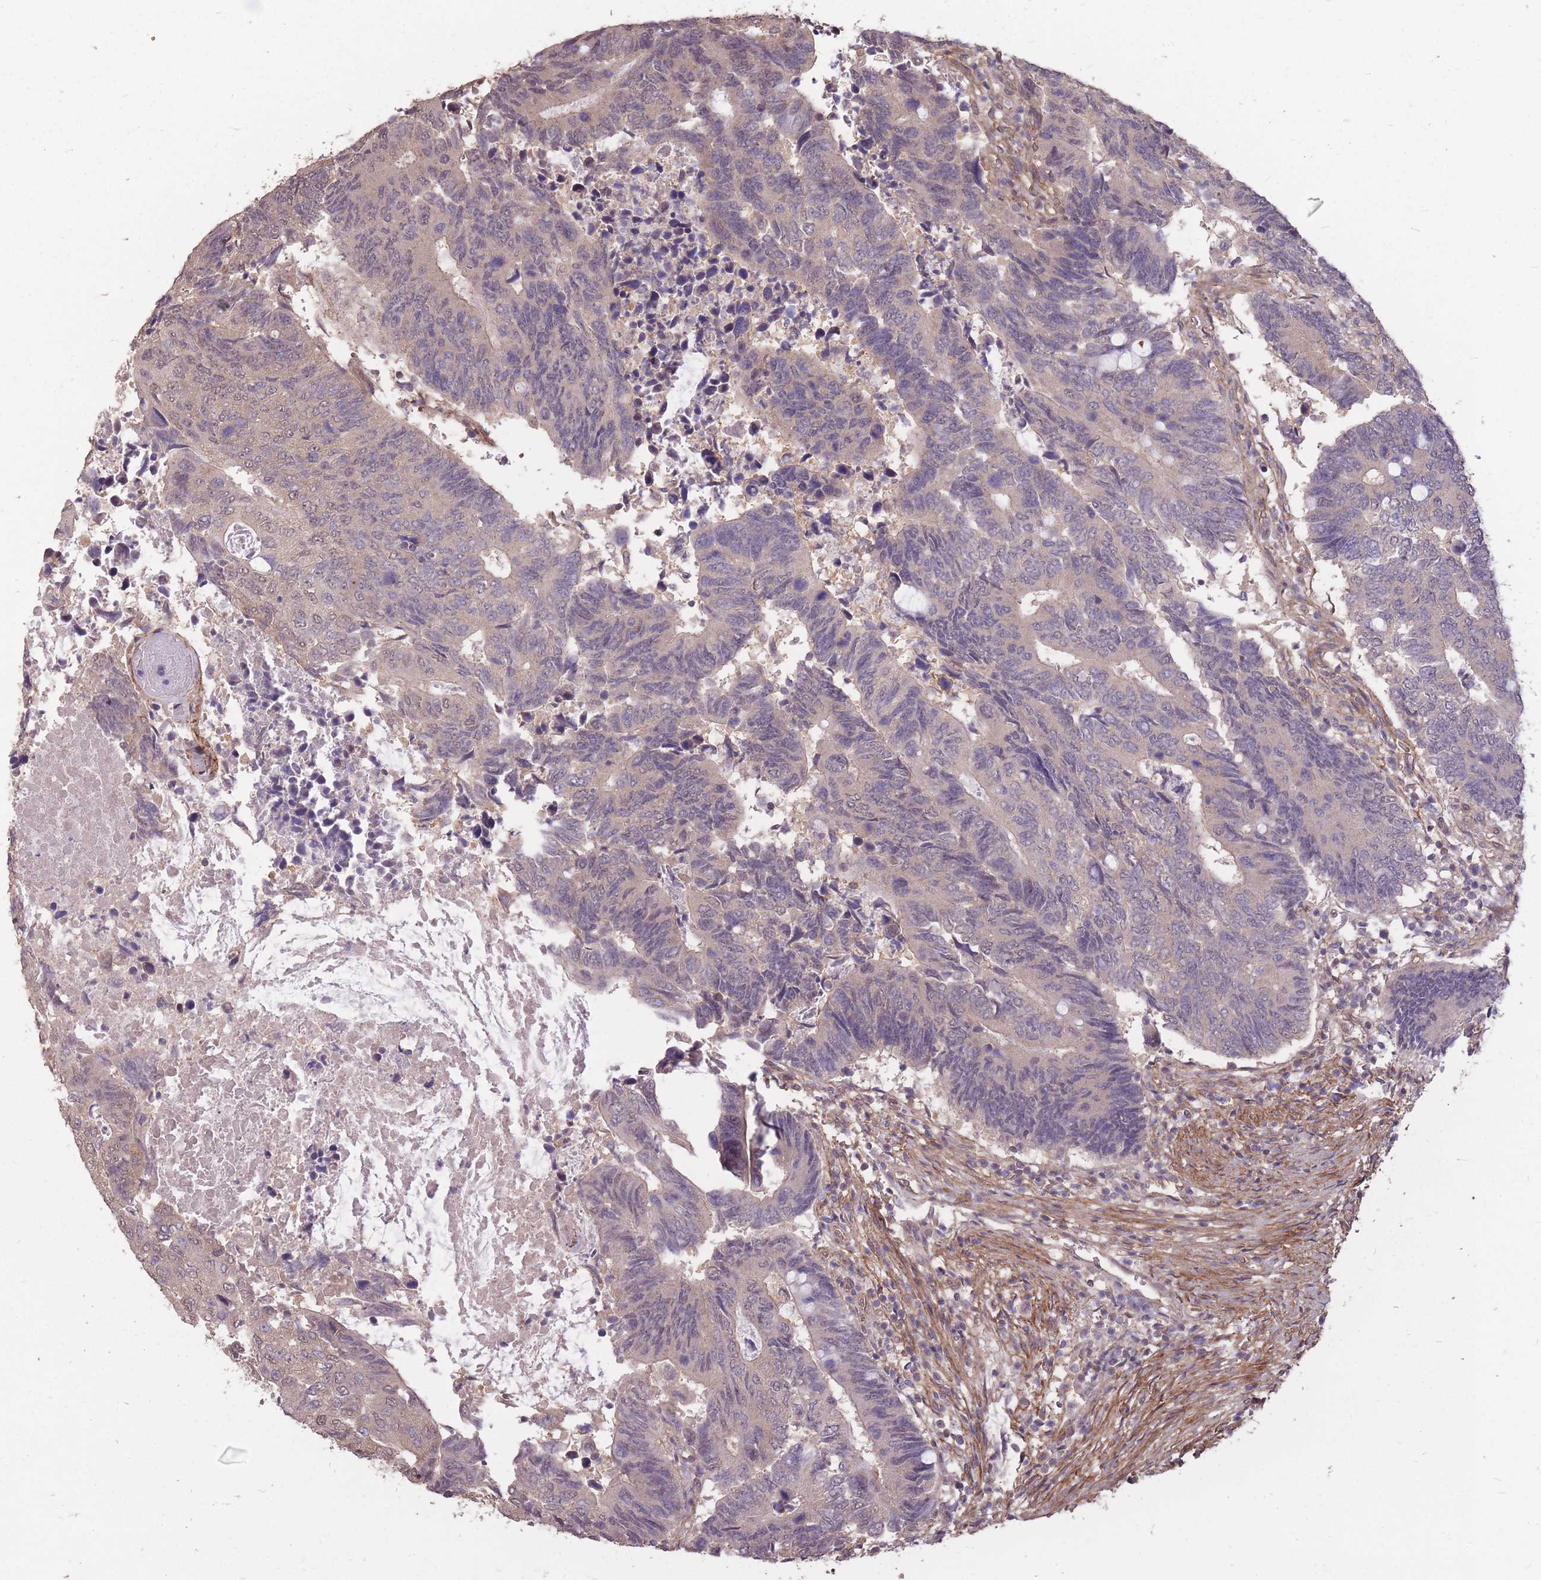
{"staining": {"intensity": "negative", "quantity": "none", "location": "none"}, "tissue": "colorectal cancer", "cell_type": "Tumor cells", "image_type": "cancer", "snomed": [{"axis": "morphology", "description": "Adenocarcinoma, NOS"}, {"axis": "topography", "description": "Colon"}], "caption": "A high-resolution histopathology image shows immunohistochemistry (IHC) staining of colorectal cancer, which reveals no significant positivity in tumor cells.", "gene": "DYNC1LI2", "patient": {"sex": "male", "age": 87}}